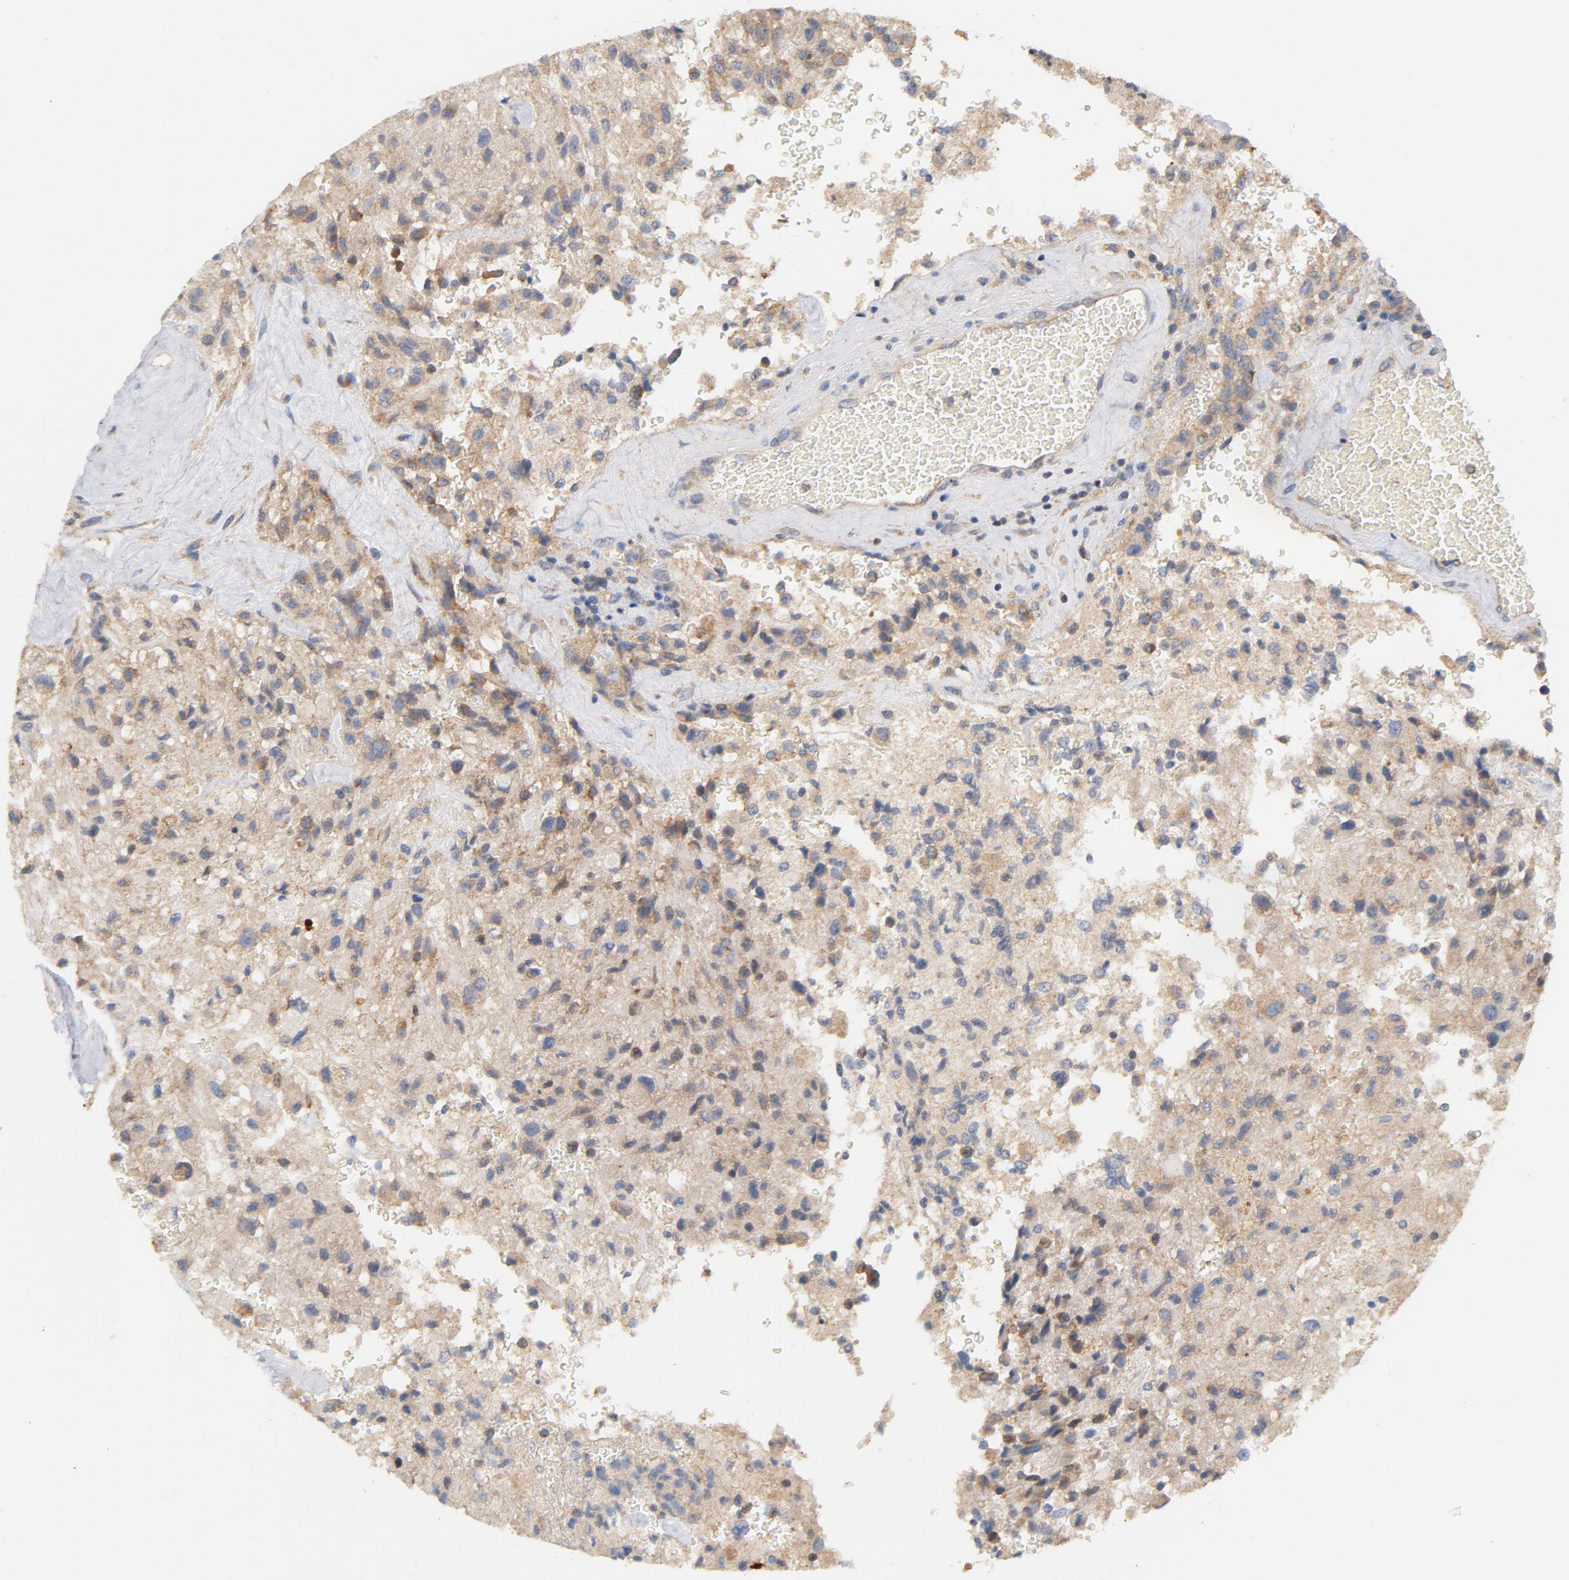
{"staining": {"intensity": "moderate", "quantity": ">75%", "location": "cytoplasmic/membranous"}, "tissue": "glioma", "cell_type": "Tumor cells", "image_type": "cancer", "snomed": [{"axis": "morphology", "description": "Normal tissue, NOS"}, {"axis": "morphology", "description": "Glioma, malignant, High grade"}, {"axis": "topography", "description": "Cerebral cortex"}], "caption": "Glioma tissue shows moderate cytoplasmic/membranous positivity in approximately >75% of tumor cells", "gene": "DDX6", "patient": {"sex": "male", "age": 56}}